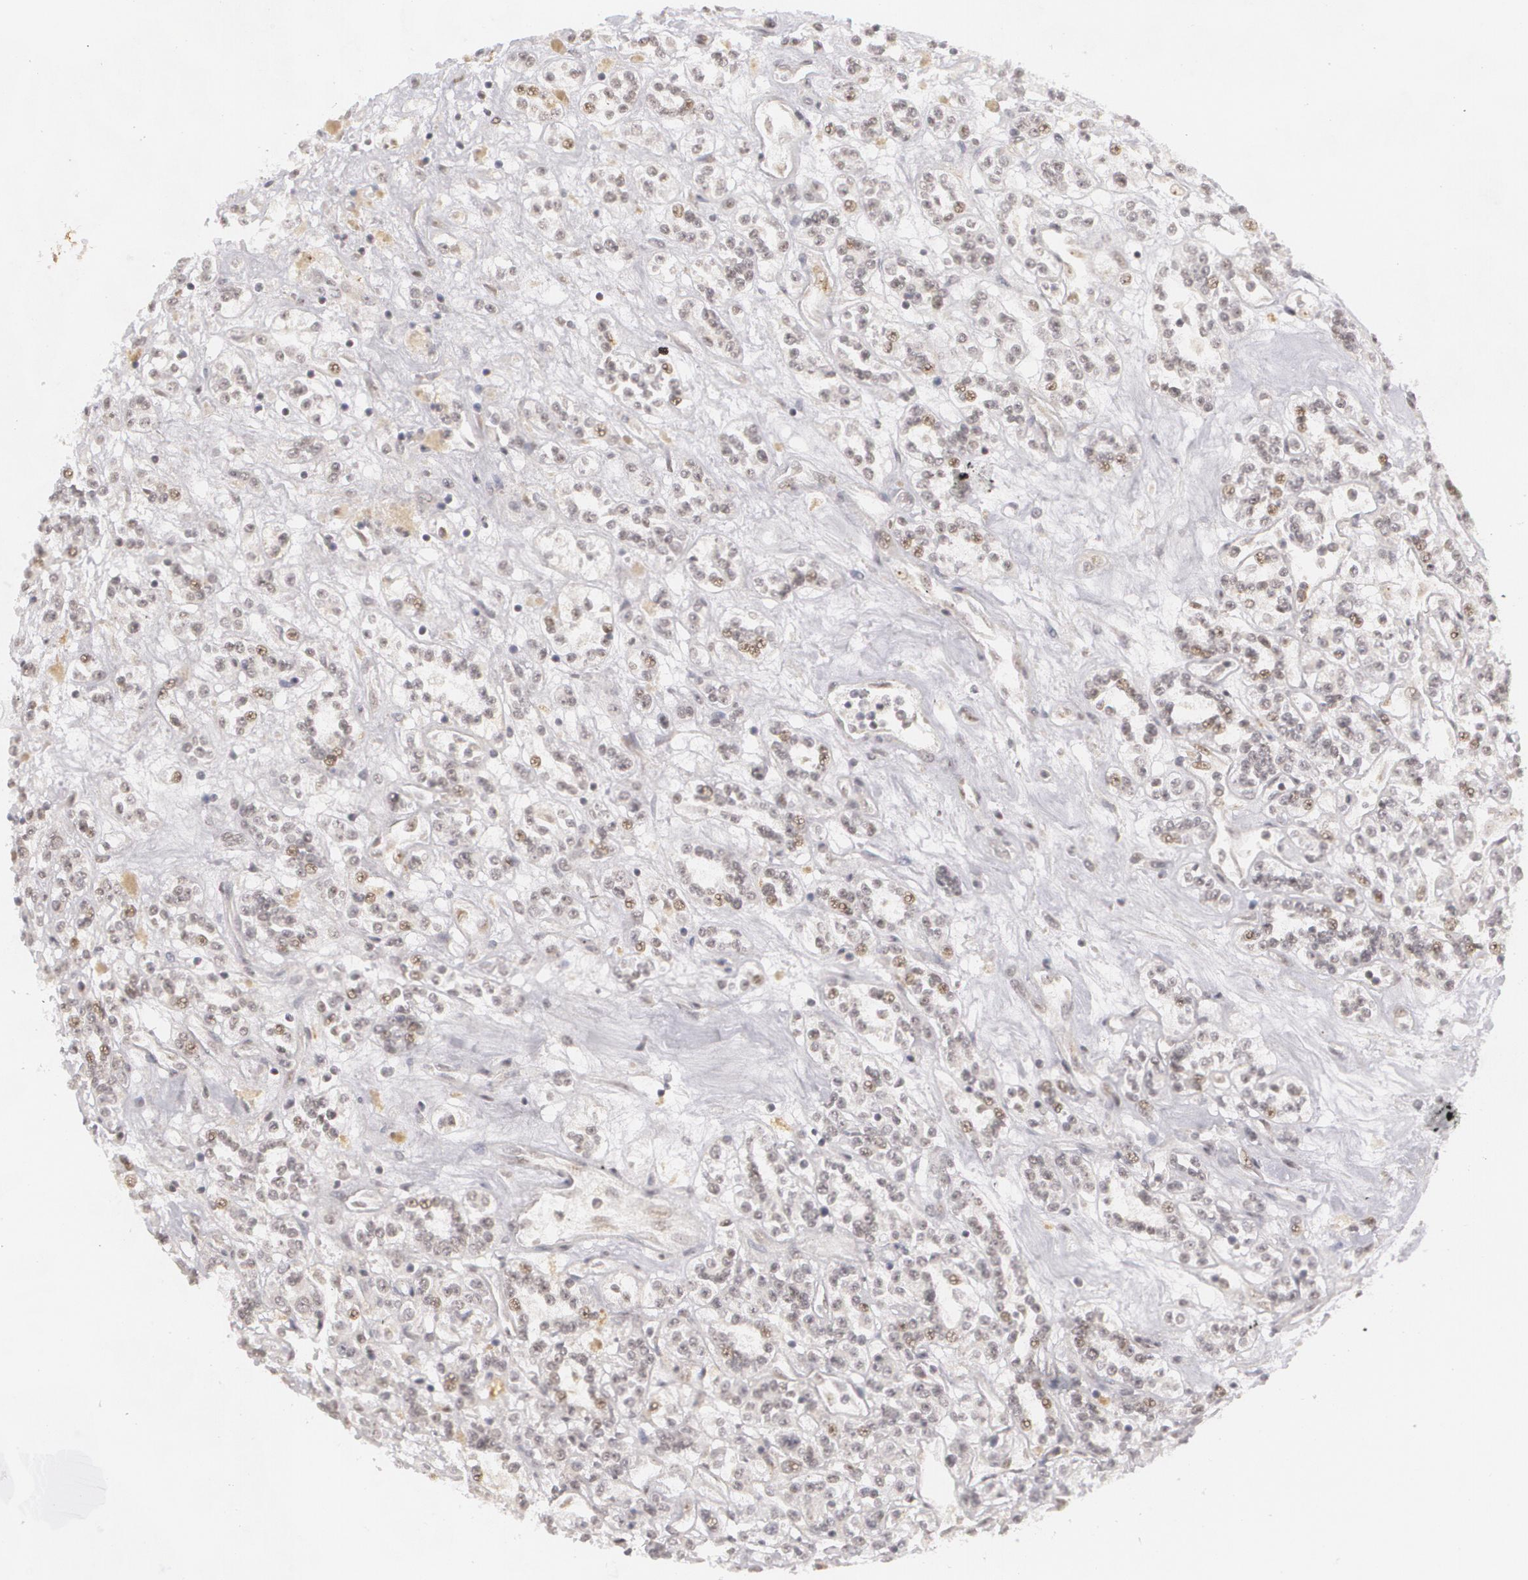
{"staining": {"intensity": "weak", "quantity": "<25%", "location": "nuclear"}, "tissue": "renal cancer", "cell_type": "Tumor cells", "image_type": "cancer", "snomed": [{"axis": "morphology", "description": "Adenocarcinoma, NOS"}, {"axis": "topography", "description": "Kidney"}], "caption": "High magnification brightfield microscopy of renal adenocarcinoma stained with DAB (3,3'-diaminobenzidine) (brown) and counterstained with hematoxylin (blue): tumor cells show no significant positivity. (DAB immunohistochemistry (IHC), high magnification).", "gene": "RRP7A", "patient": {"sex": "female", "age": 76}}